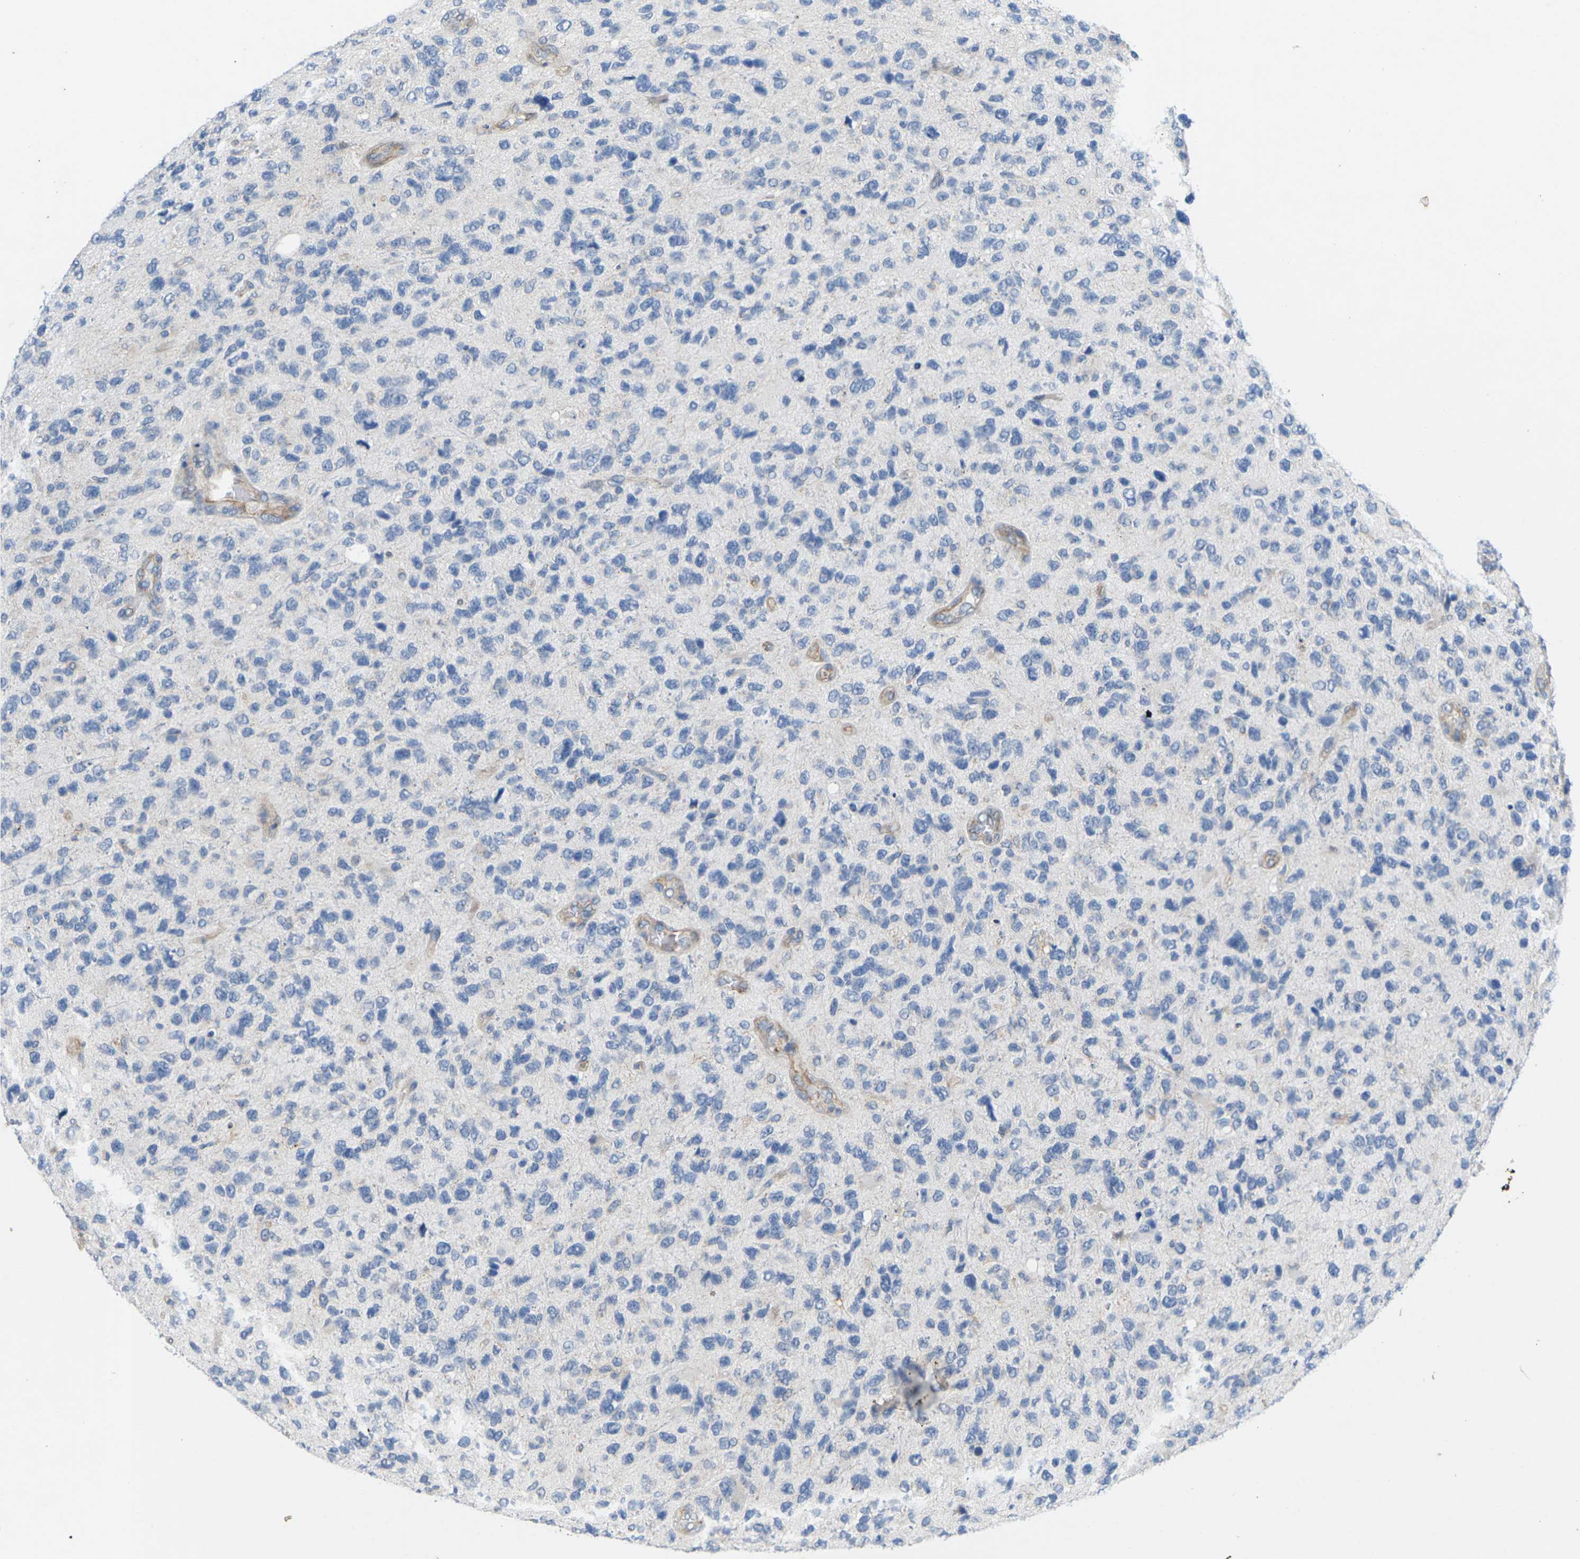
{"staining": {"intensity": "negative", "quantity": "none", "location": "none"}, "tissue": "glioma", "cell_type": "Tumor cells", "image_type": "cancer", "snomed": [{"axis": "morphology", "description": "Glioma, malignant, High grade"}, {"axis": "topography", "description": "Brain"}], "caption": "Protein analysis of malignant glioma (high-grade) reveals no significant staining in tumor cells.", "gene": "ITGA5", "patient": {"sex": "female", "age": 58}}